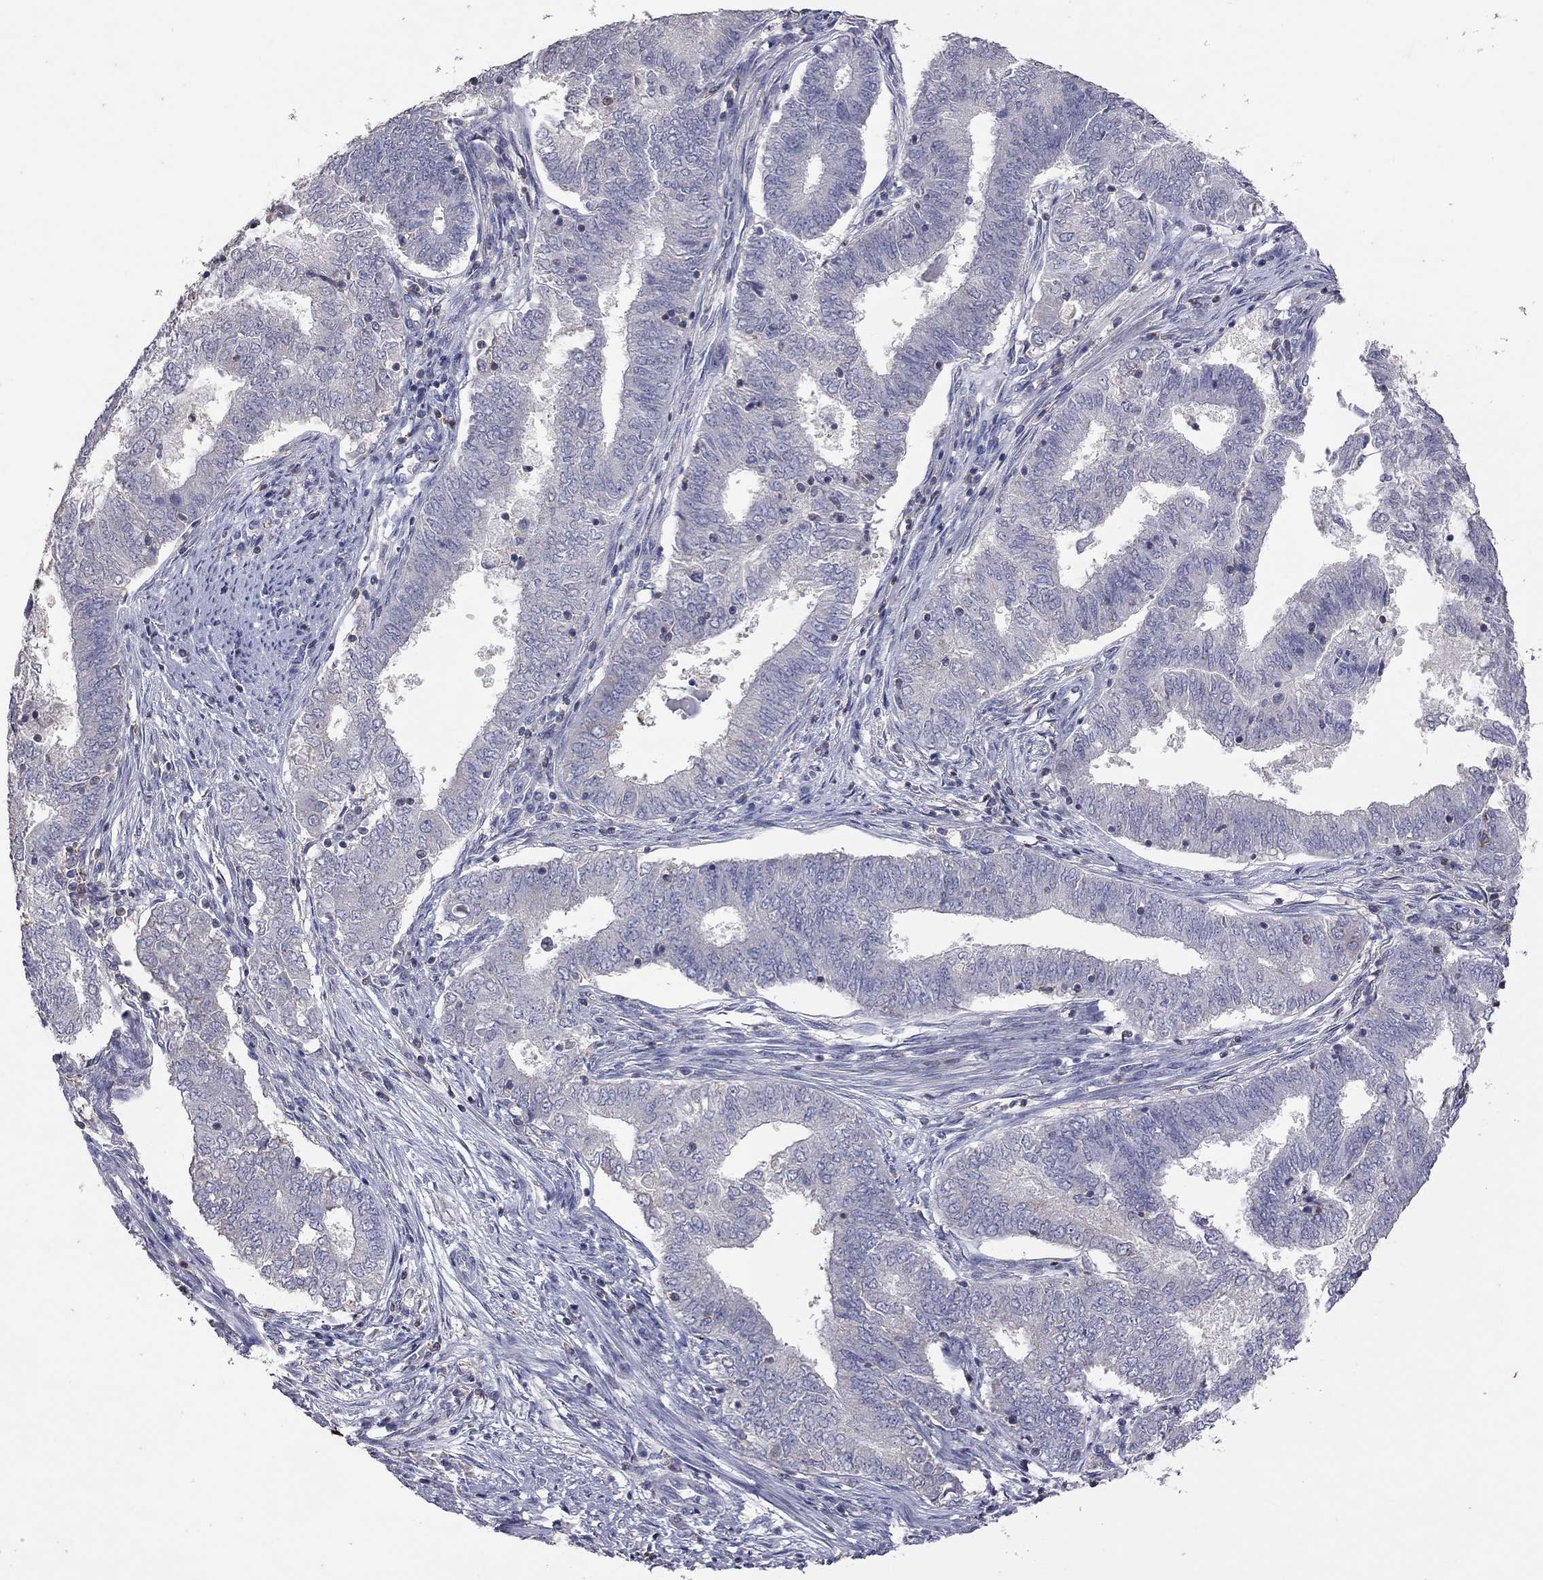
{"staining": {"intensity": "negative", "quantity": "none", "location": "none"}, "tissue": "endometrial cancer", "cell_type": "Tumor cells", "image_type": "cancer", "snomed": [{"axis": "morphology", "description": "Adenocarcinoma, NOS"}, {"axis": "topography", "description": "Endometrium"}], "caption": "There is no significant positivity in tumor cells of endometrial cancer (adenocarcinoma).", "gene": "IPCEF1", "patient": {"sex": "female", "age": 62}}